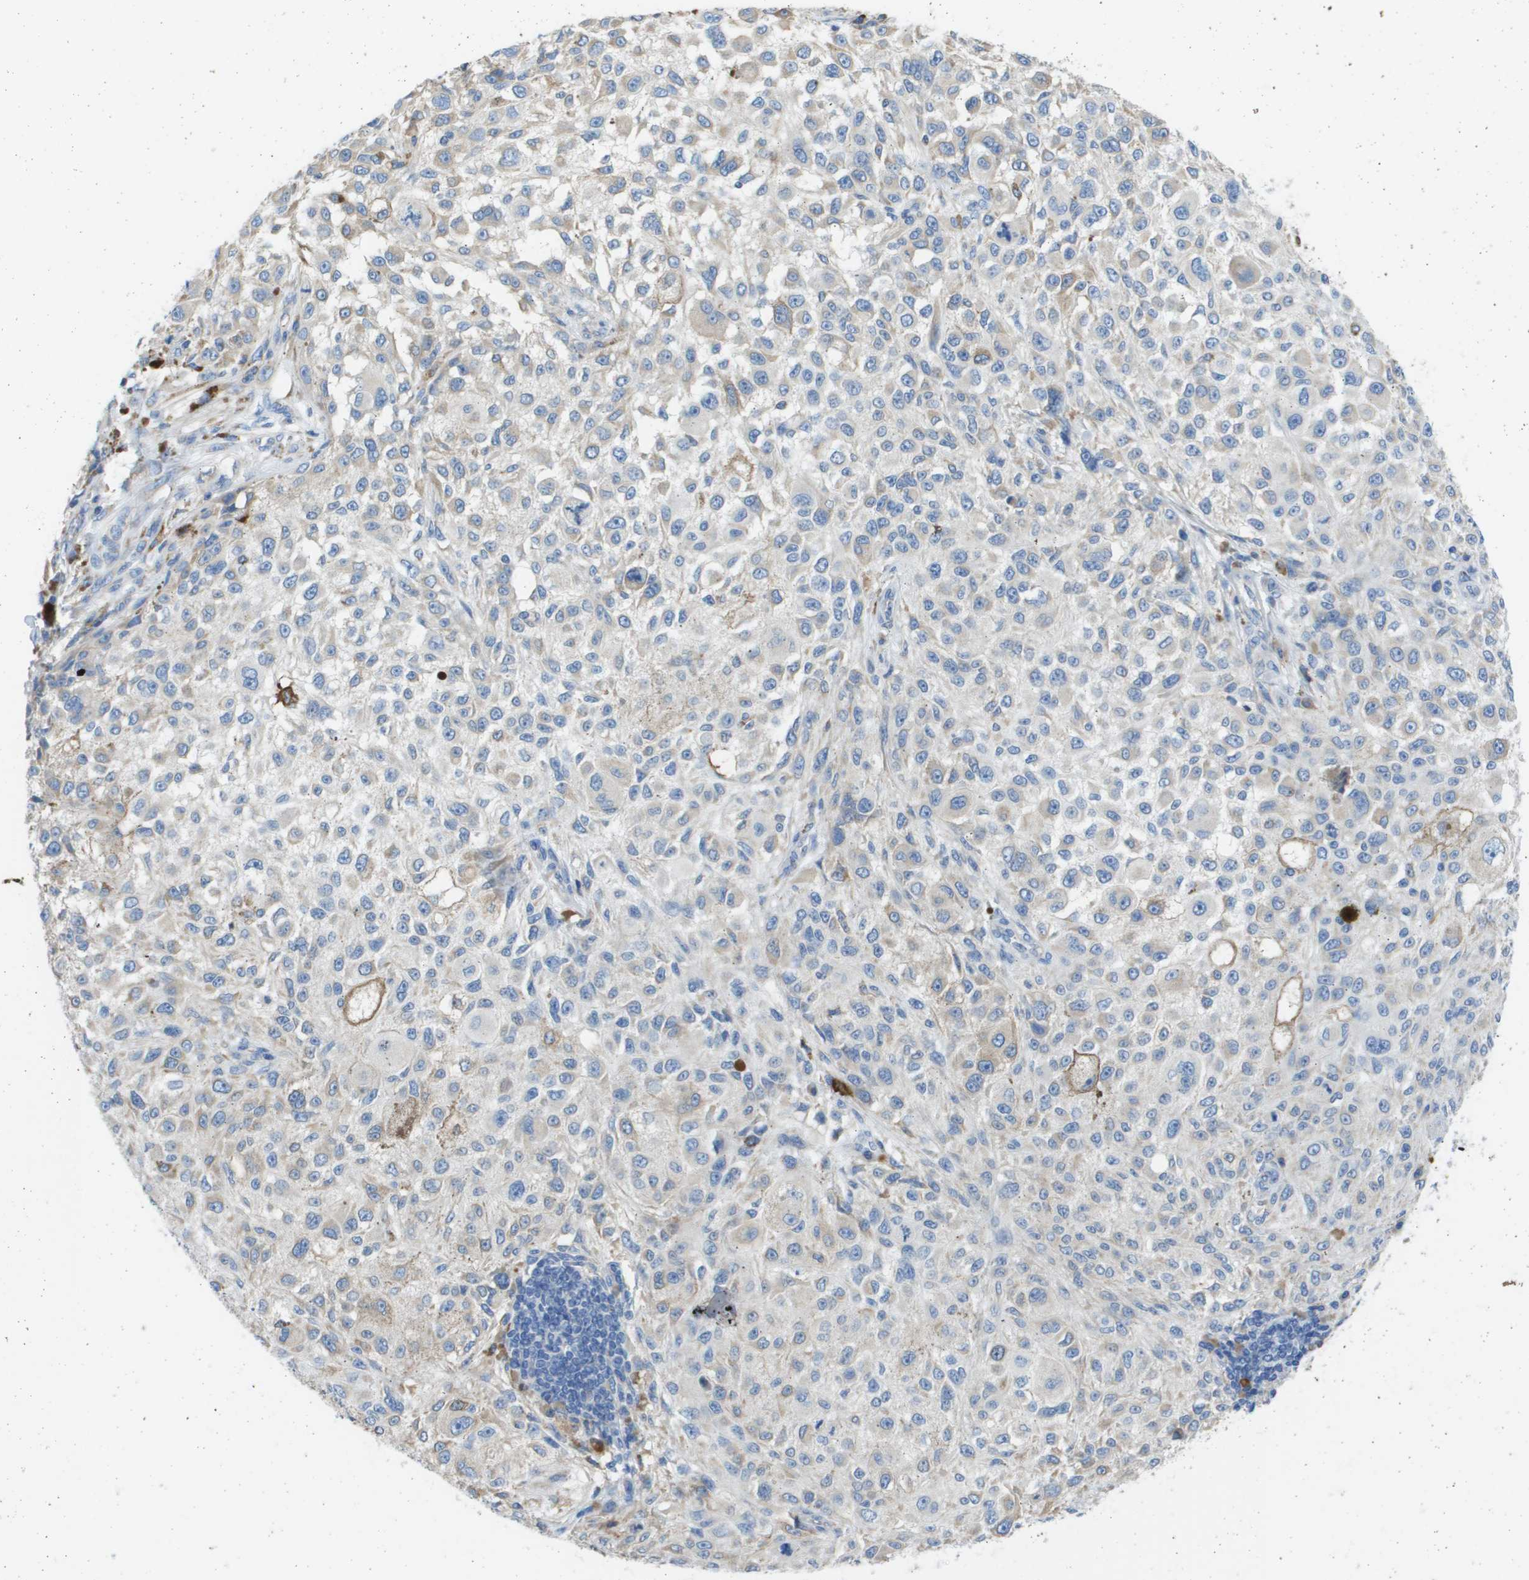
{"staining": {"intensity": "negative", "quantity": "none", "location": "none"}, "tissue": "melanoma", "cell_type": "Tumor cells", "image_type": "cancer", "snomed": [{"axis": "morphology", "description": "Necrosis, NOS"}, {"axis": "morphology", "description": "Malignant melanoma, NOS"}, {"axis": "topography", "description": "Skin"}], "caption": "Immunohistochemistry of melanoma displays no expression in tumor cells.", "gene": "SDR42E1", "patient": {"sex": "female", "age": 87}}